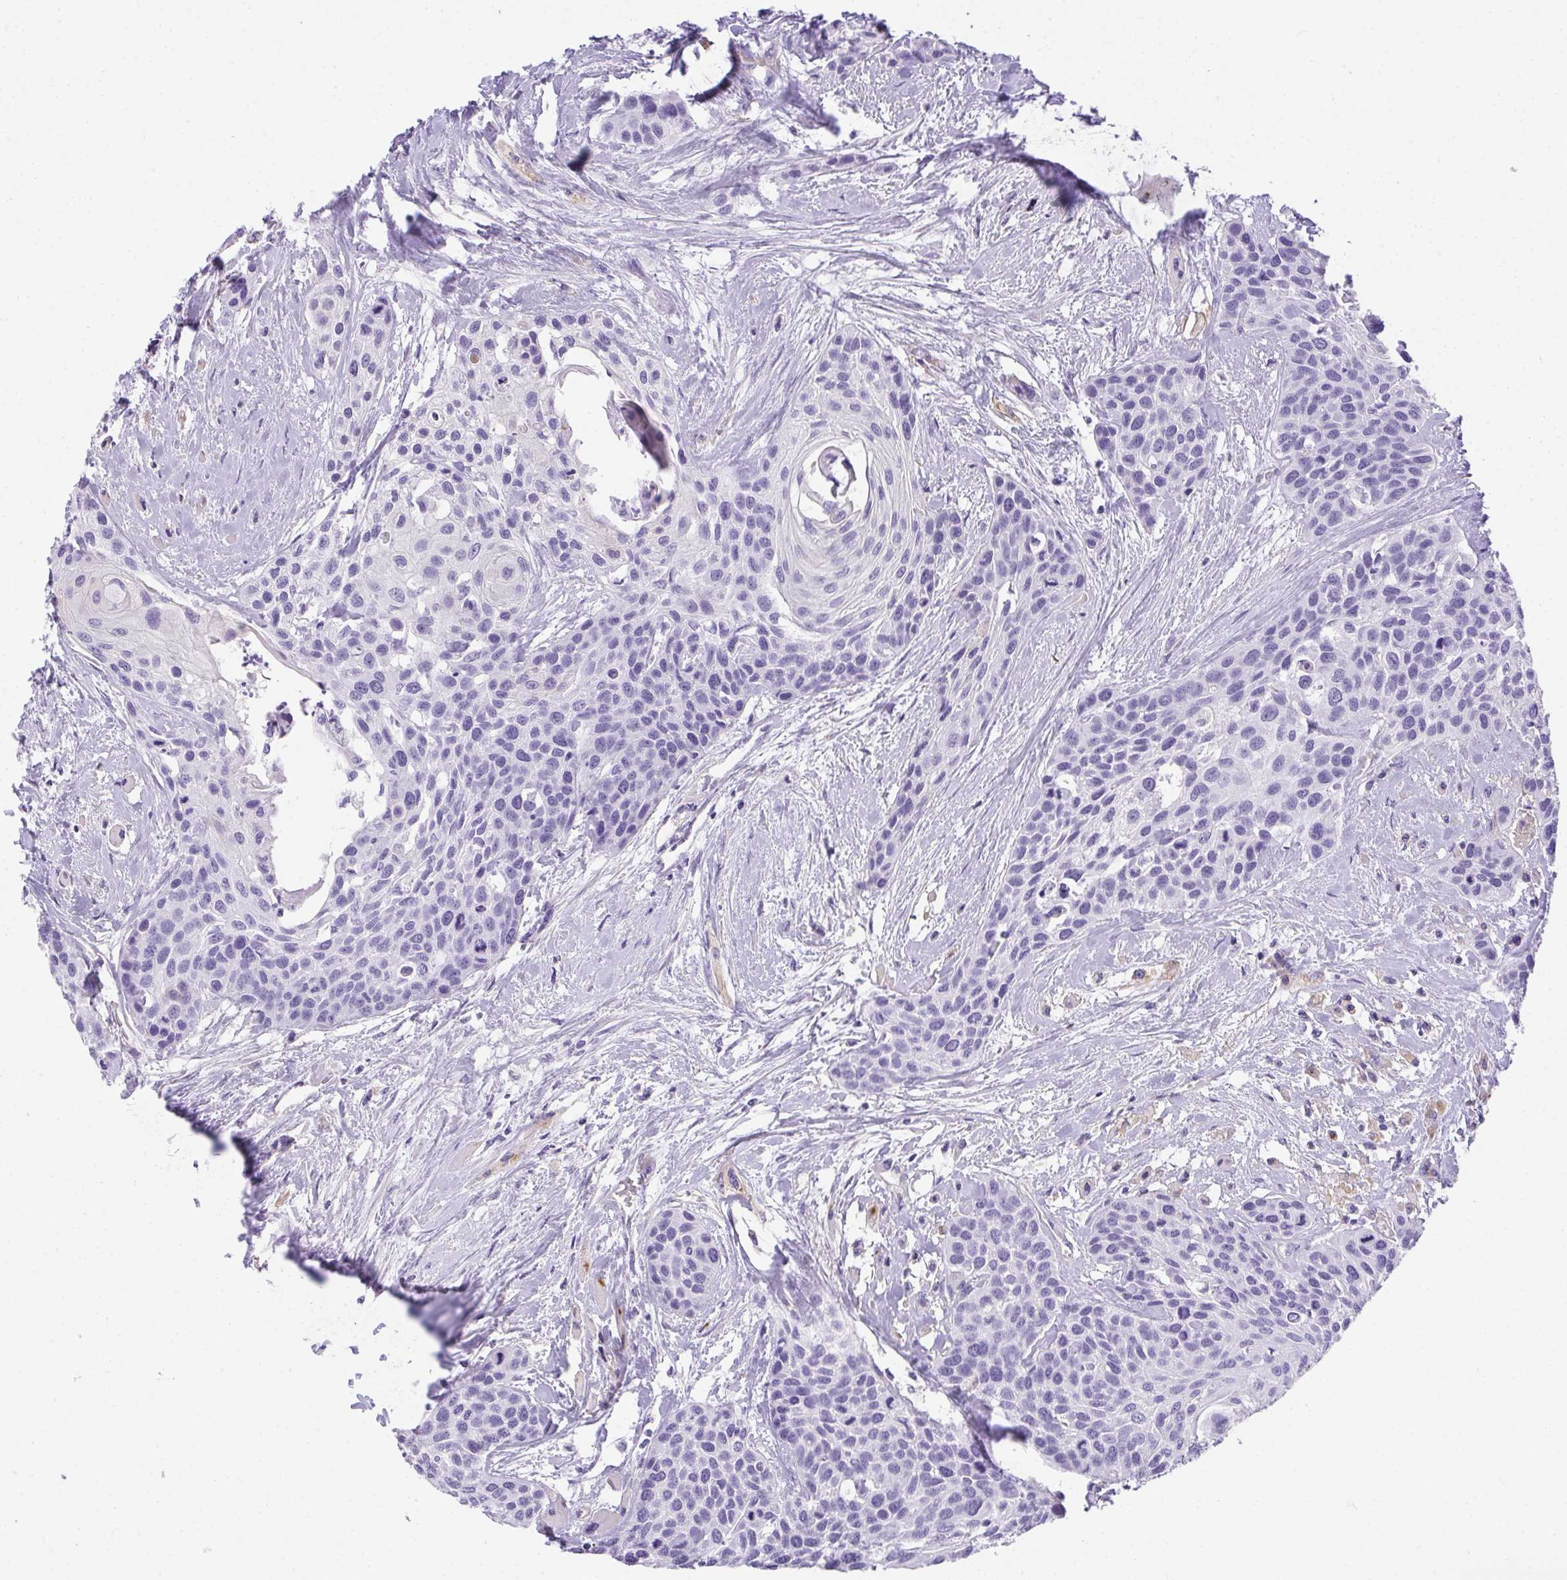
{"staining": {"intensity": "negative", "quantity": "none", "location": "none"}, "tissue": "head and neck cancer", "cell_type": "Tumor cells", "image_type": "cancer", "snomed": [{"axis": "morphology", "description": "Squamous cell carcinoma, NOS"}, {"axis": "topography", "description": "Head-Neck"}], "caption": "A micrograph of human head and neck cancer (squamous cell carcinoma) is negative for staining in tumor cells.", "gene": "PLPPR3", "patient": {"sex": "female", "age": 50}}